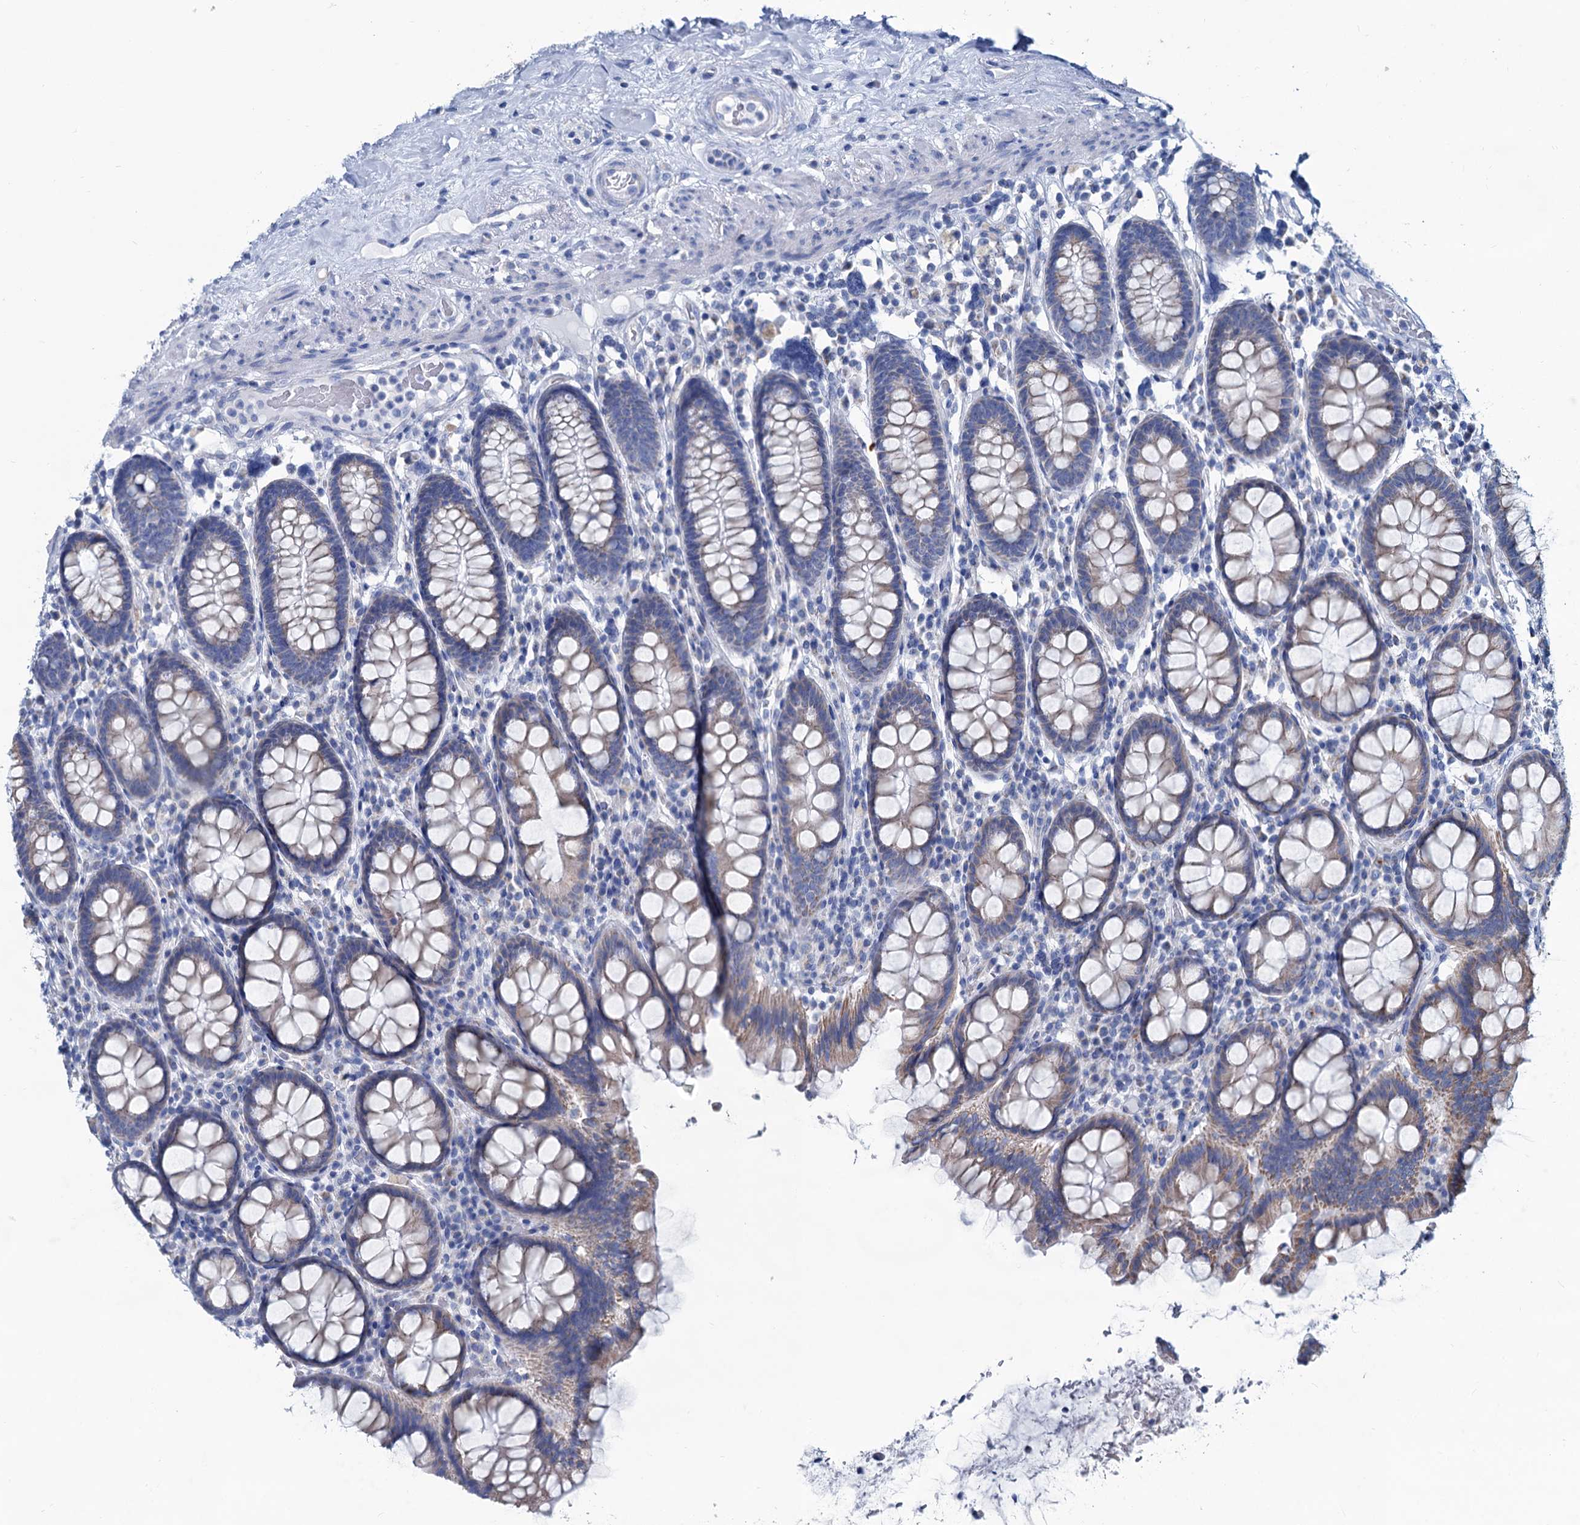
{"staining": {"intensity": "negative", "quantity": "none", "location": "none"}, "tissue": "colon", "cell_type": "Endothelial cells", "image_type": "normal", "snomed": [{"axis": "morphology", "description": "Normal tissue, NOS"}, {"axis": "topography", "description": "Colon"}], "caption": "A high-resolution micrograph shows immunohistochemistry (IHC) staining of benign colon, which demonstrates no significant positivity in endothelial cells. (DAB immunohistochemistry (IHC) visualized using brightfield microscopy, high magnification).", "gene": "SLC1A3", "patient": {"sex": "female", "age": 79}}